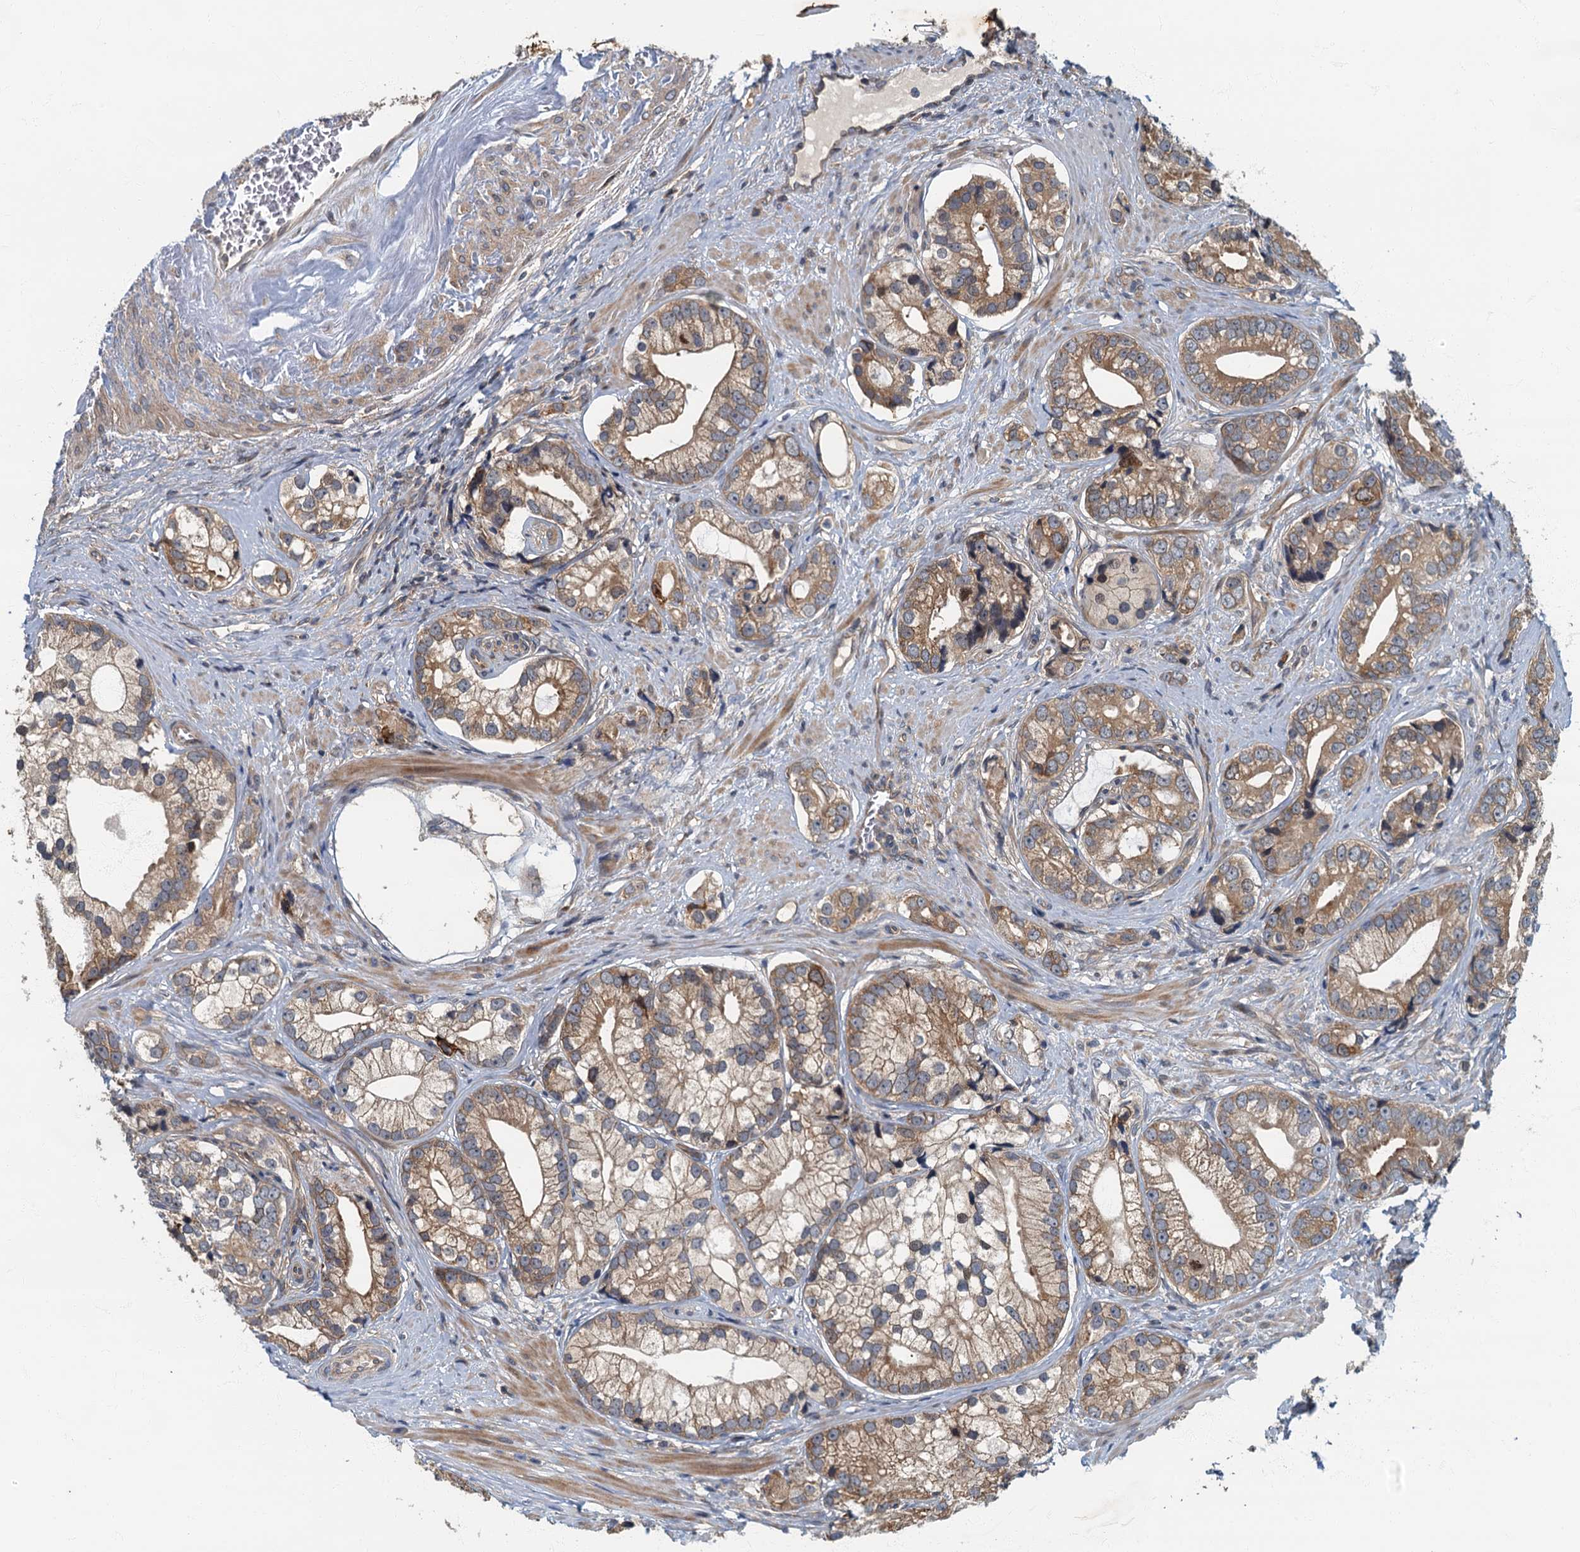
{"staining": {"intensity": "moderate", "quantity": ">75%", "location": "cytoplasmic/membranous"}, "tissue": "prostate cancer", "cell_type": "Tumor cells", "image_type": "cancer", "snomed": [{"axis": "morphology", "description": "Adenocarcinoma, High grade"}, {"axis": "topography", "description": "Prostate"}], "caption": "The micrograph displays staining of prostate adenocarcinoma (high-grade), revealing moderate cytoplasmic/membranous protein positivity (brown color) within tumor cells.", "gene": "CKAP2L", "patient": {"sex": "male", "age": 75}}